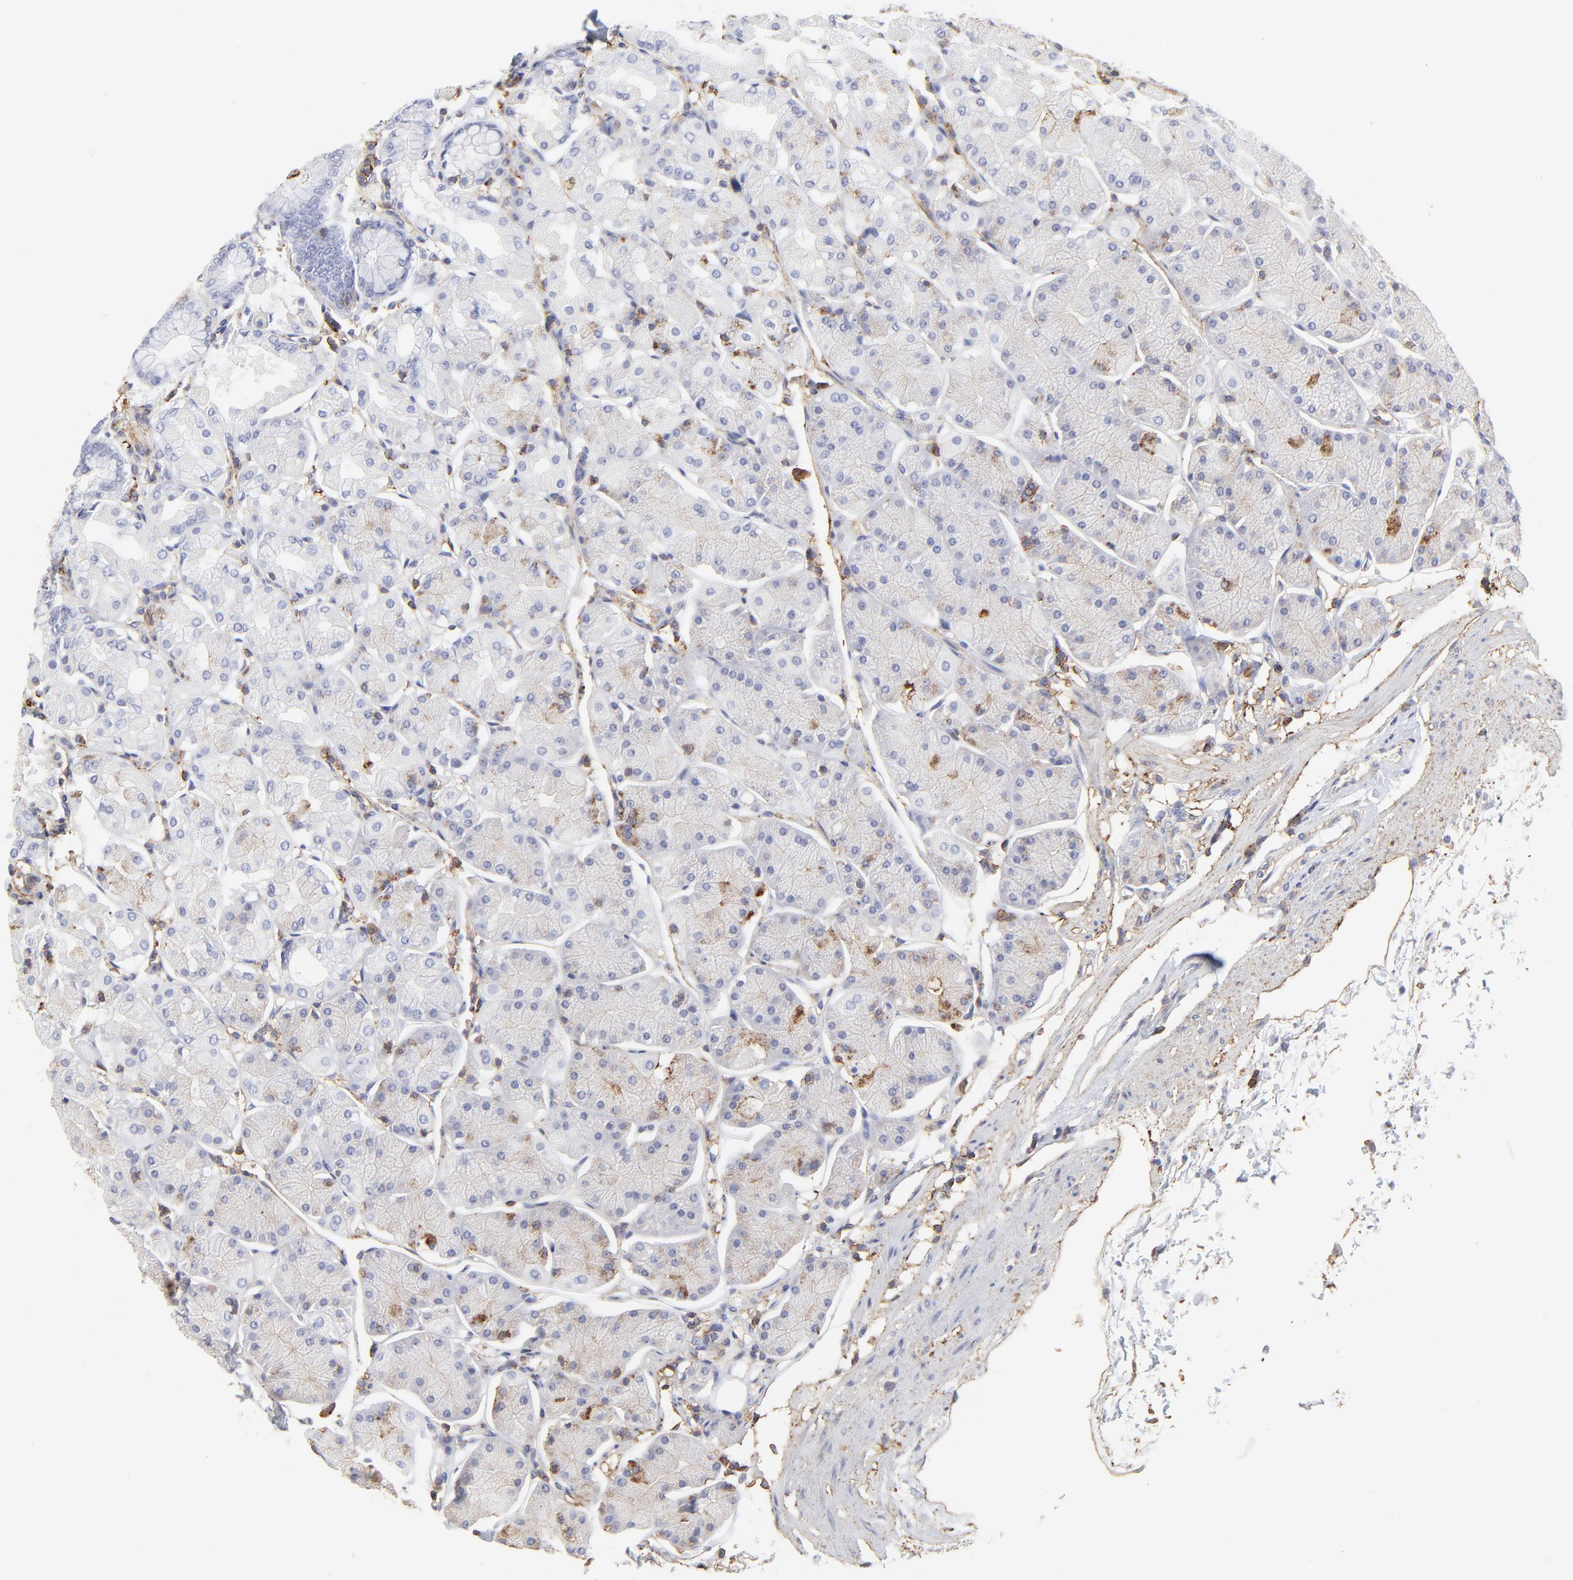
{"staining": {"intensity": "negative", "quantity": "none", "location": "none"}, "tissue": "stomach", "cell_type": "Glandular cells", "image_type": "normal", "snomed": [{"axis": "morphology", "description": "Normal tissue, NOS"}, {"axis": "topography", "description": "Stomach, upper"}, {"axis": "topography", "description": "Stomach"}], "caption": "IHC histopathology image of normal human stomach stained for a protein (brown), which exhibits no positivity in glandular cells.", "gene": "ANXA6", "patient": {"sex": "male", "age": 76}}